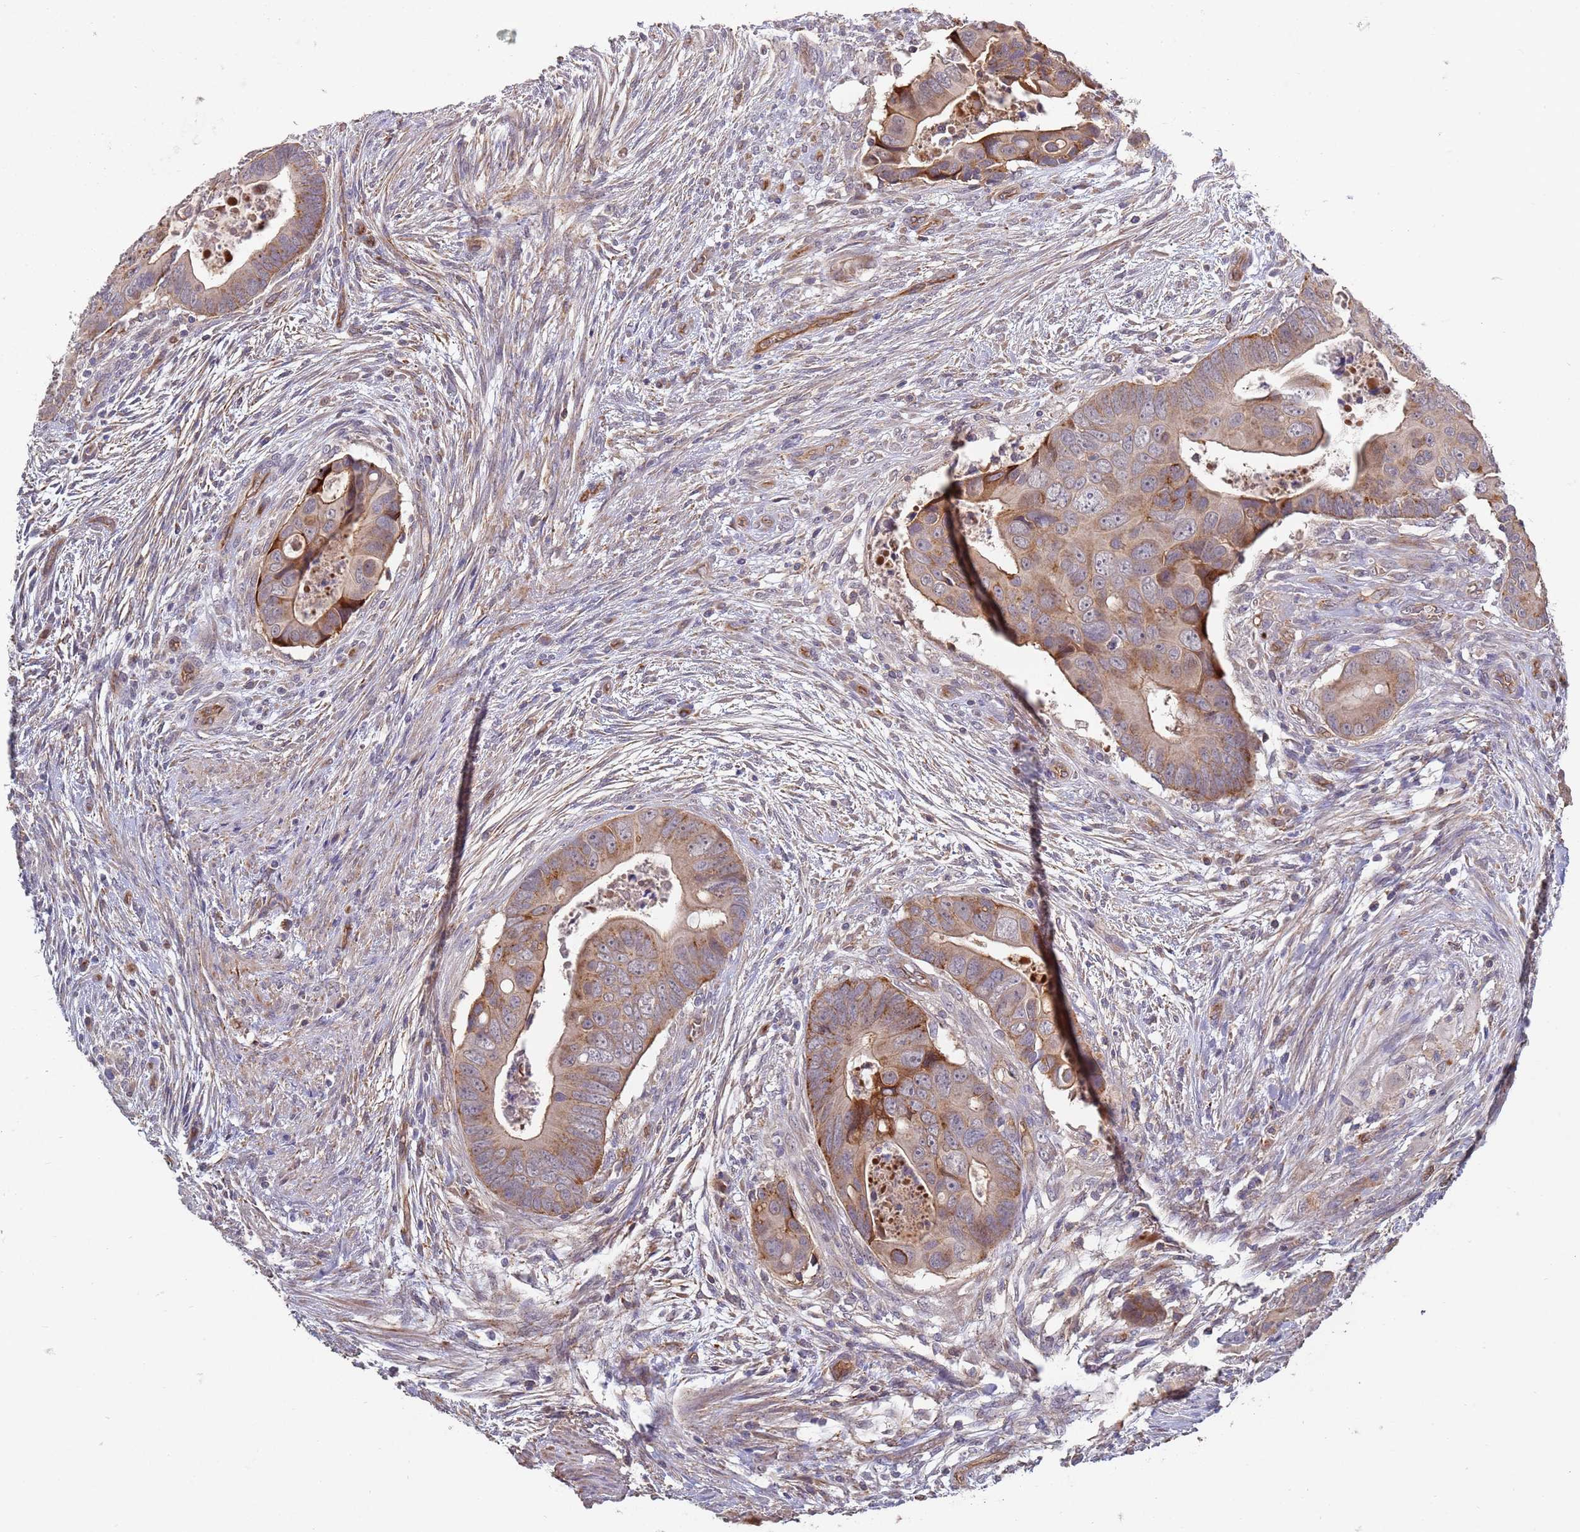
{"staining": {"intensity": "moderate", "quantity": ">75%", "location": "cytoplasmic/membranous"}, "tissue": "colorectal cancer", "cell_type": "Tumor cells", "image_type": "cancer", "snomed": [{"axis": "morphology", "description": "Adenocarcinoma, NOS"}, {"axis": "topography", "description": "Rectum"}], "caption": "Colorectal cancer (adenocarcinoma) was stained to show a protein in brown. There is medium levels of moderate cytoplasmic/membranous positivity in about >75% of tumor cells.", "gene": "ABCB6", "patient": {"sex": "female", "age": 78}}